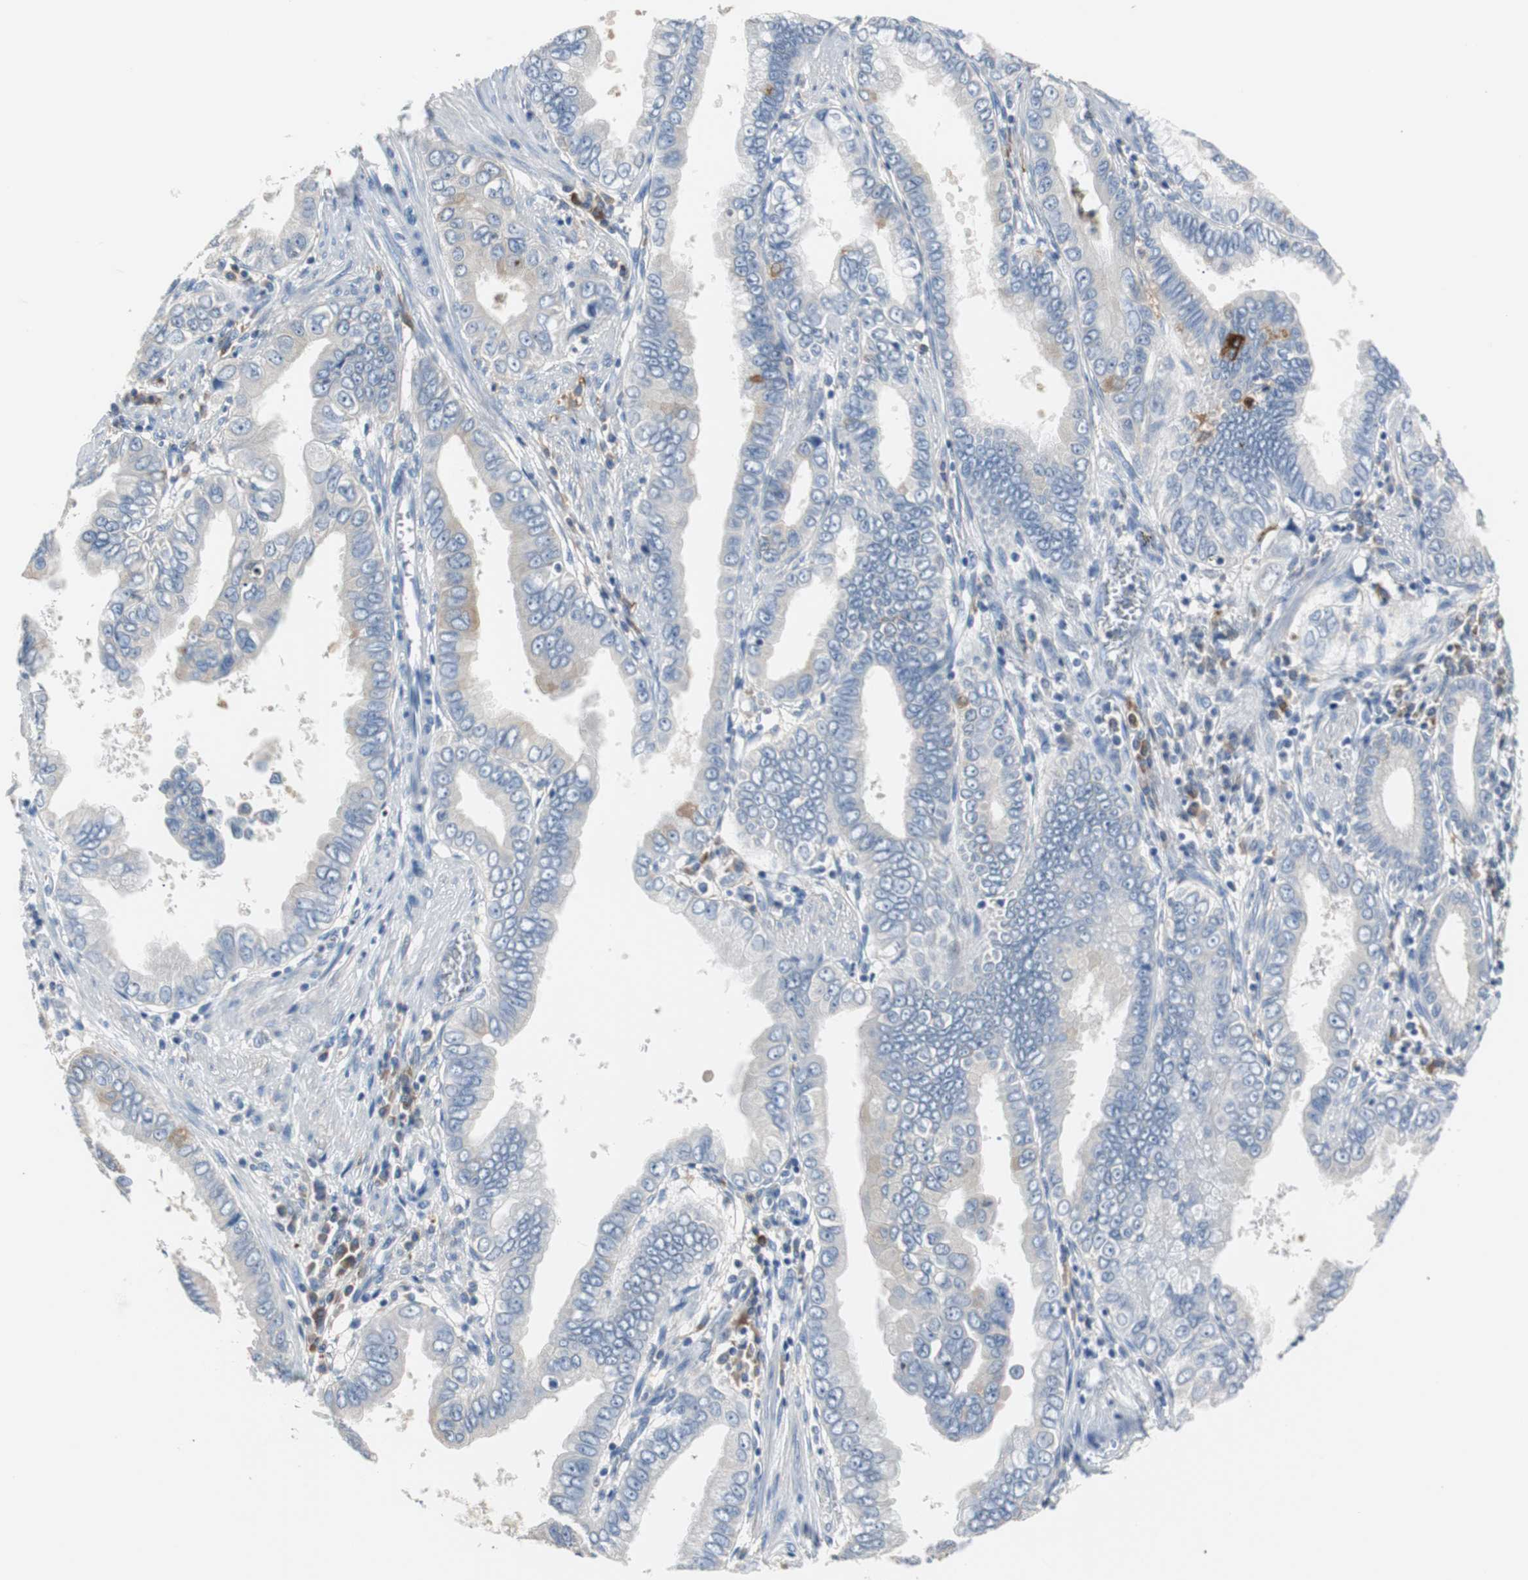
{"staining": {"intensity": "negative", "quantity": "none", "location": "none"}, "tissue": "pancreatic cancer", "cell_type": "Tumor cells", "image_type": "cancer", "snomed": [{"axis": "morphology", "description": "Normal tissue, NOS"}, {"axis": "topography", "description": "Lymph node"}], "caption": "High power microscopy photomicrograph of an immunohistochemistry micrograph of pancreatic cancer, revealing no significant positivity in tumor cells. (DAB immunohistochemistry with hematoxylin counter stain).", "gene": "PI15", "patient": {"sex": "male", "age": 50}}